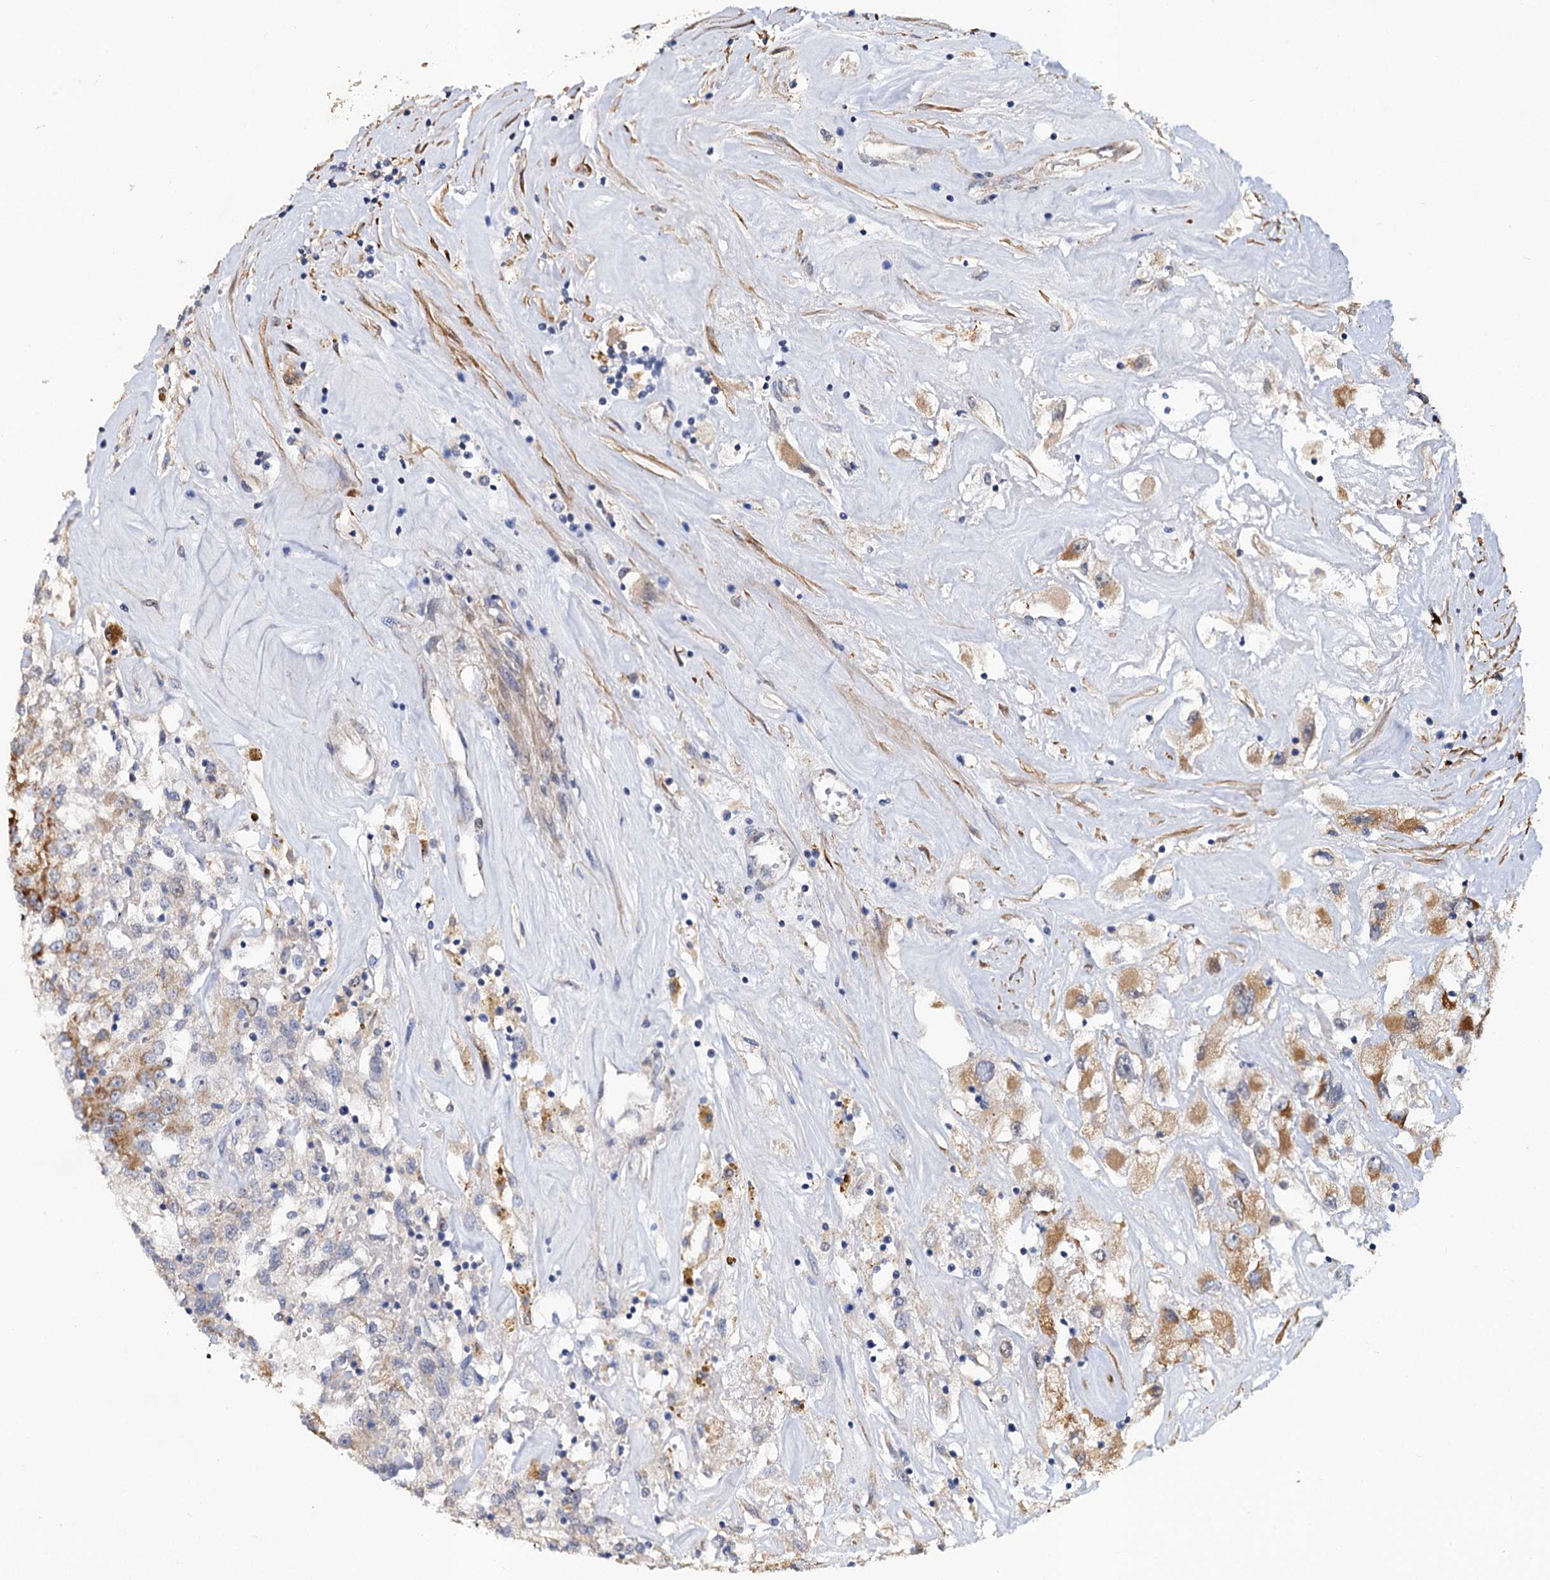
{"staining": {"intensity": "moderate", "quantity": "<25%", "location": "cytoplasmic/membranous"}, "tissue": "renal cancer", "cell_type": "Tumor cells", "image_type": "cancer", "snomed": [{"axis": "morphology", "description": "Adenocarcinoma, NOS"}, {"axis": "topography", "description": "Kidney"}], "caption": "Protein analysis of renal adenocarcinoma tissue demonstrates moderate cytoplasmic/membranous expression in about <25% of tumor cells.", "gene": "ALKBH7", "patient": {"sex": "female", "age": 52}}